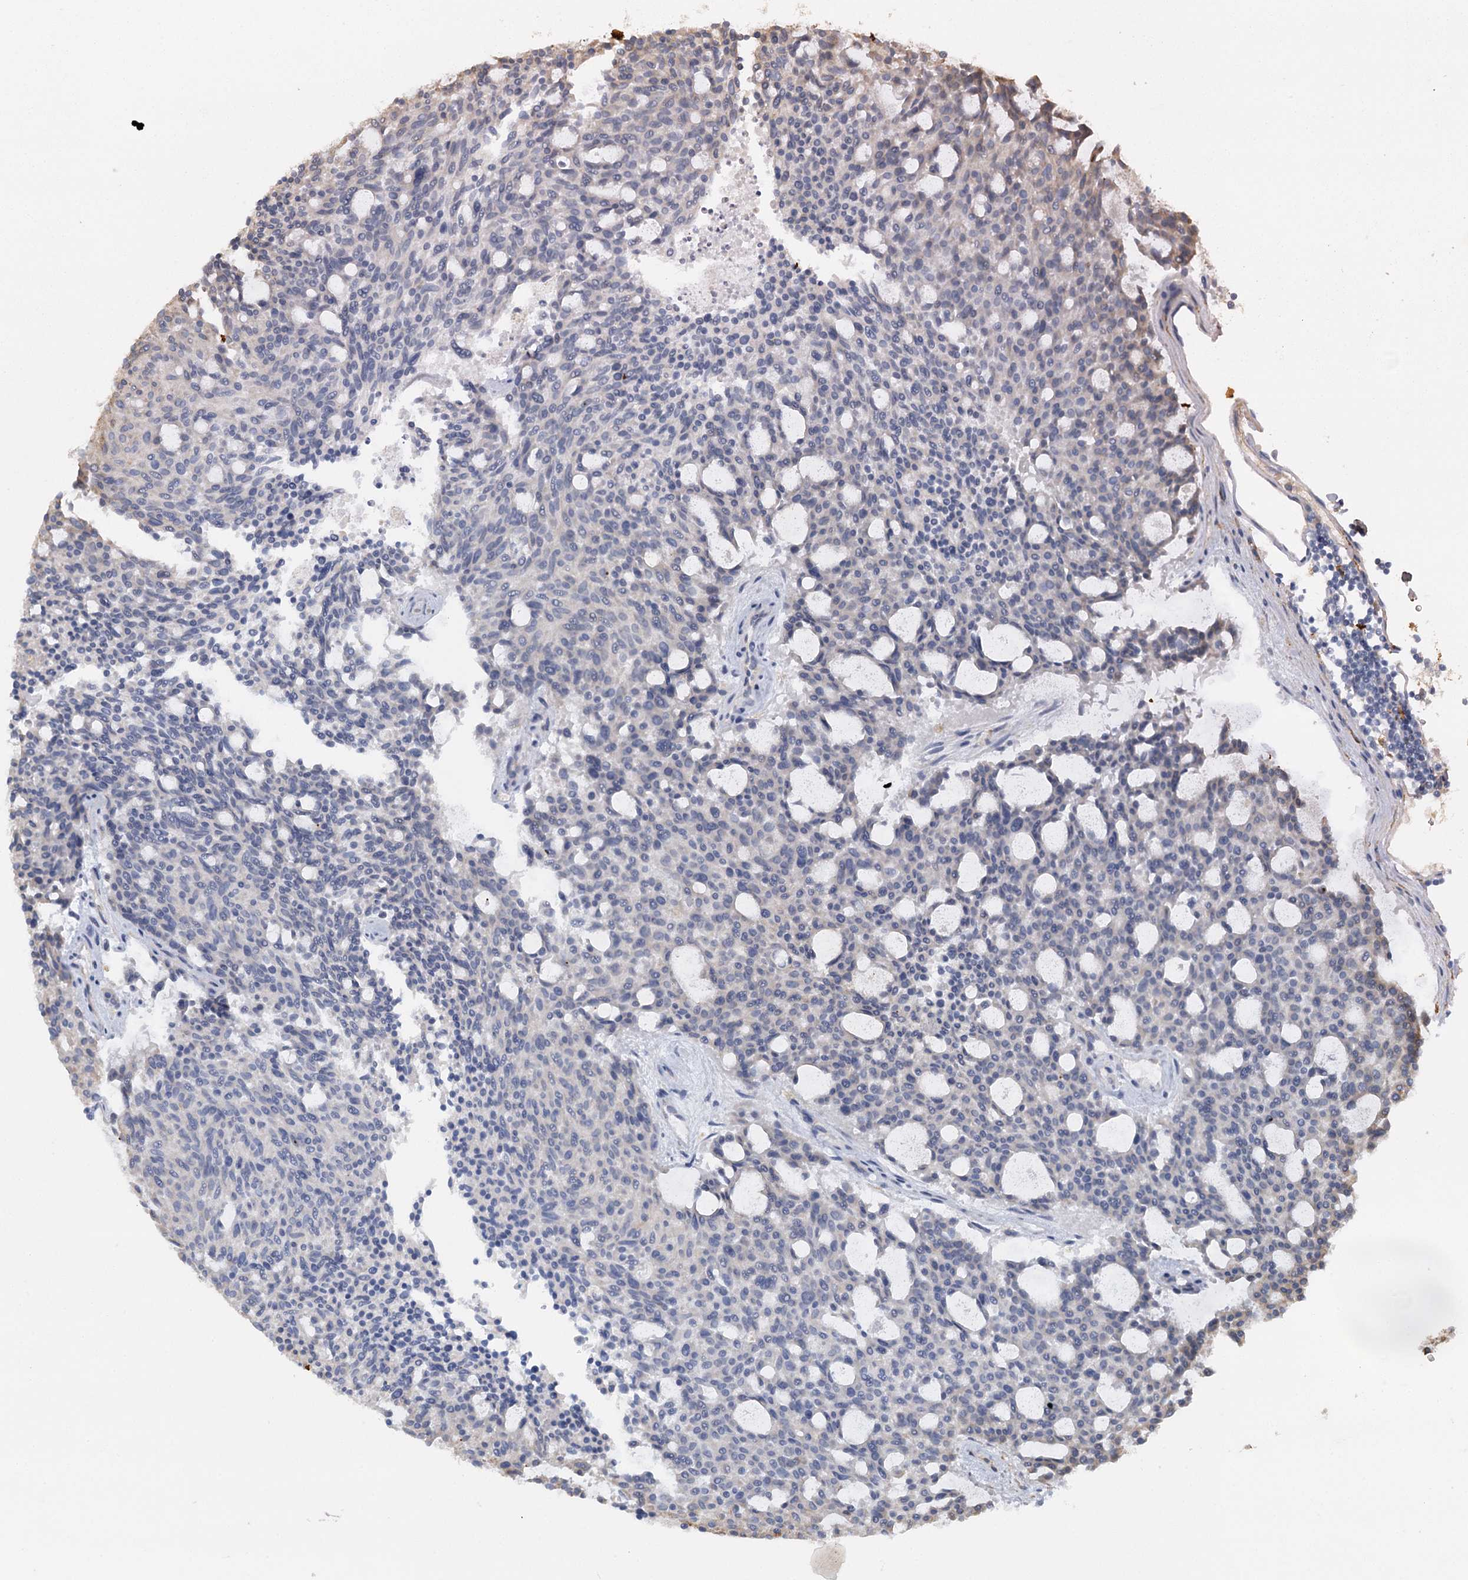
{"staining": {"intensity": "negative", "quantity": "none", "location": "none"}, "tissue": "carcinoid", "cell_type": "Tumor cells", "image_type": "cancer", "snomed": [{"axis": "morphology", "description": "Carcinoid, malignant, NOS"}, {"axis": "topography", "description": "Pancreas"}], "caption": "Immunohistochemistry micrograph of carcinoid stained for a protein (brown), which reveals no positivity in tumor cells.", "gene": "ANKRD16", "patient": {"sex": "female", "age": 54}}